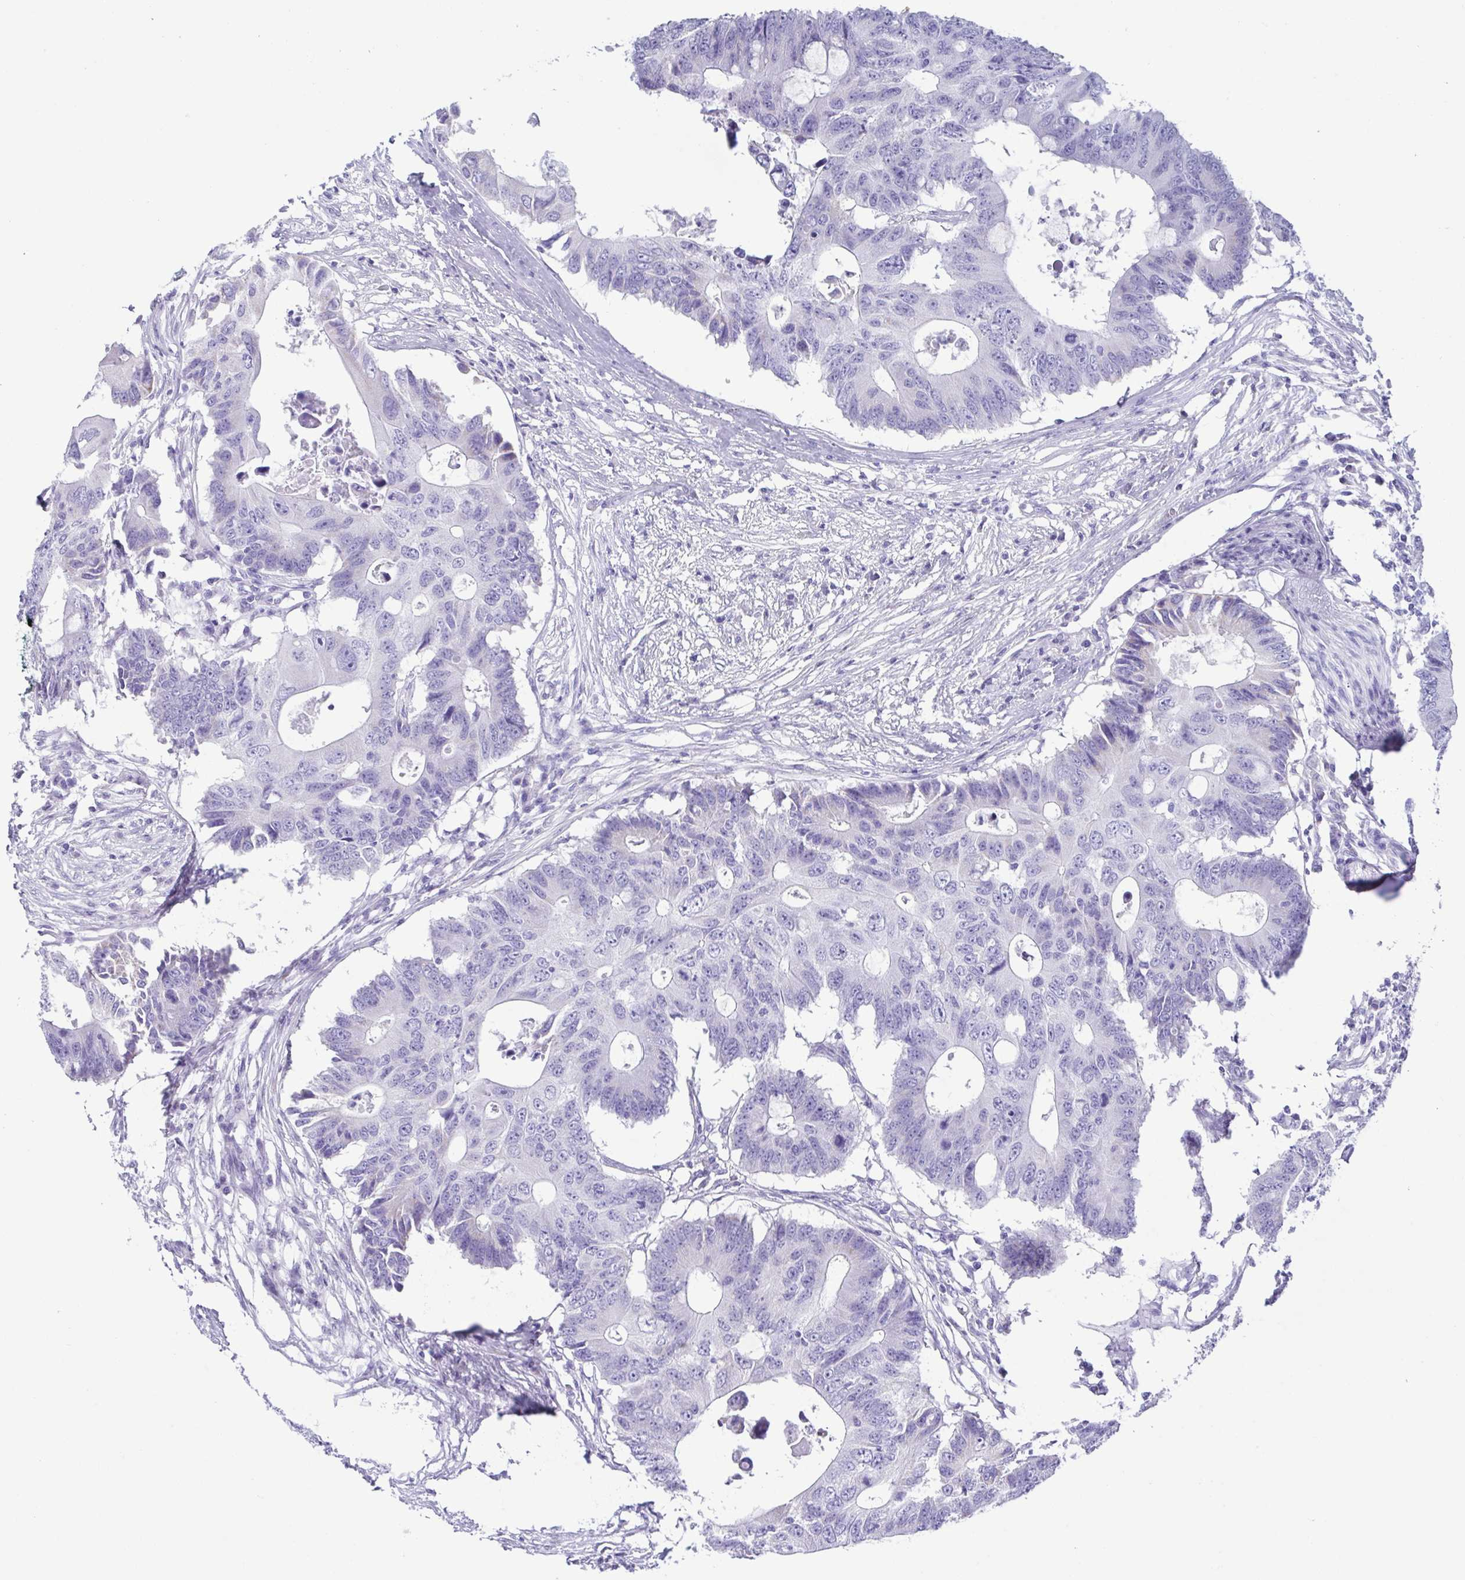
{"staining": {"intensity": "negative", "quantity": "none", "location": "none"}, "tissue": "colorectal cancer", "cell_type": "Tumor cells", "image_type": "cancer", "snomed": [{"axis": "morphology", "description": "Adenocarcinoma, NOS"}, {"axis": "topography", "description": "Colon"}], "caption": "Colorectal cancer was stained to show a protein in brown. There is no significant staining in tumor cells.", "gene": "ACTRT3", "patient": {"sex": "male", "age": 71}}